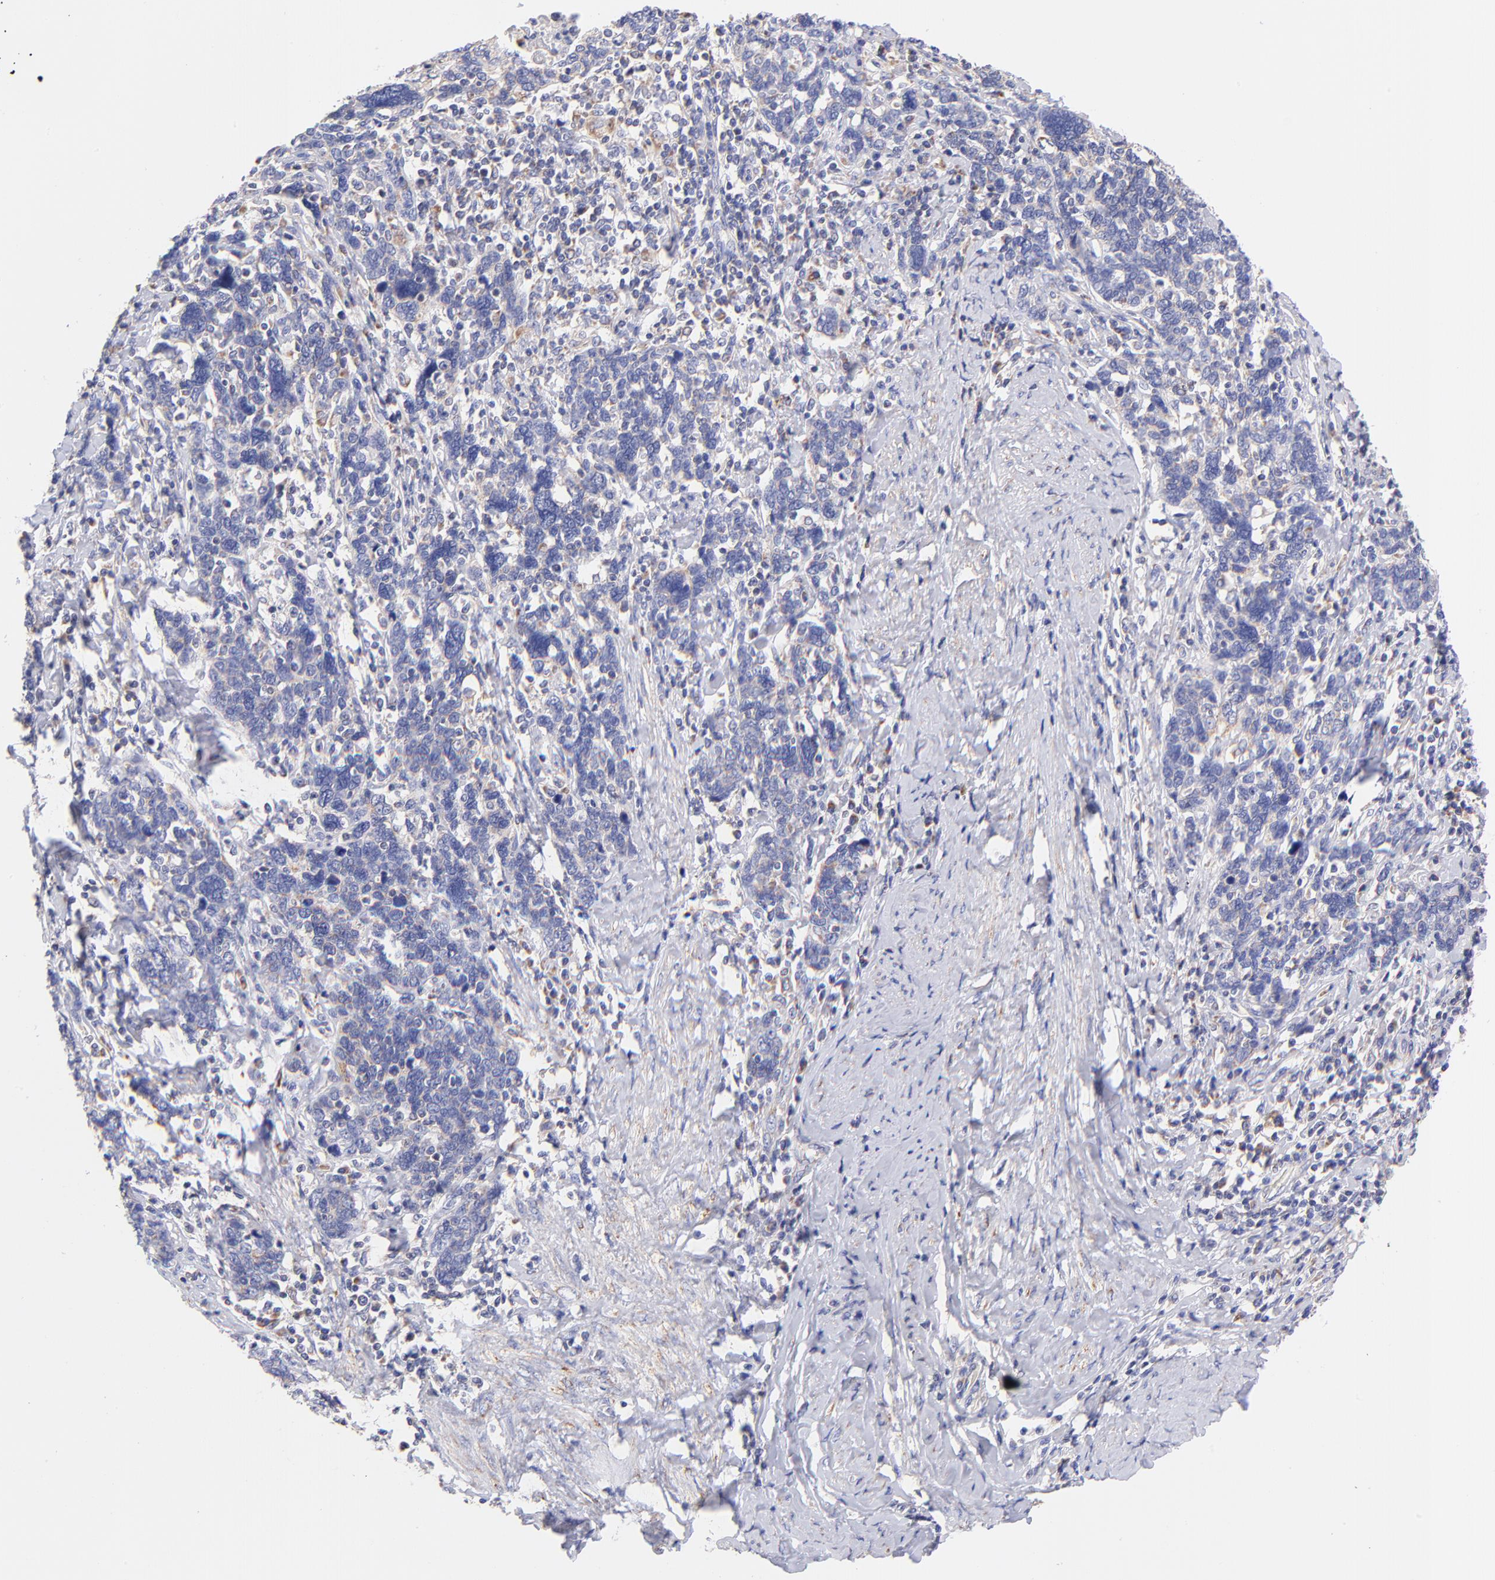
{"staining": {"intensity": "weak", "quantity": "<25%", "location": "cytoplasmic/membranous"}, "tissue": "cervical cancer", "cell_type": "Tumor cells", "image_type": "cancer", "snomed": [{"axis": "morphology", "description": "Squamous cell carcinoma, NOS"}, {"axis": "topography", "description": "Cervix"}], "caption": "An immunohistochemistry (IHC) photomicrograph of cervical cancer is shown. There is no staining in tumor cells of cervical cancer.", "gene": "NDUFB7", "patient": {"sex": "female", "age": 41}}